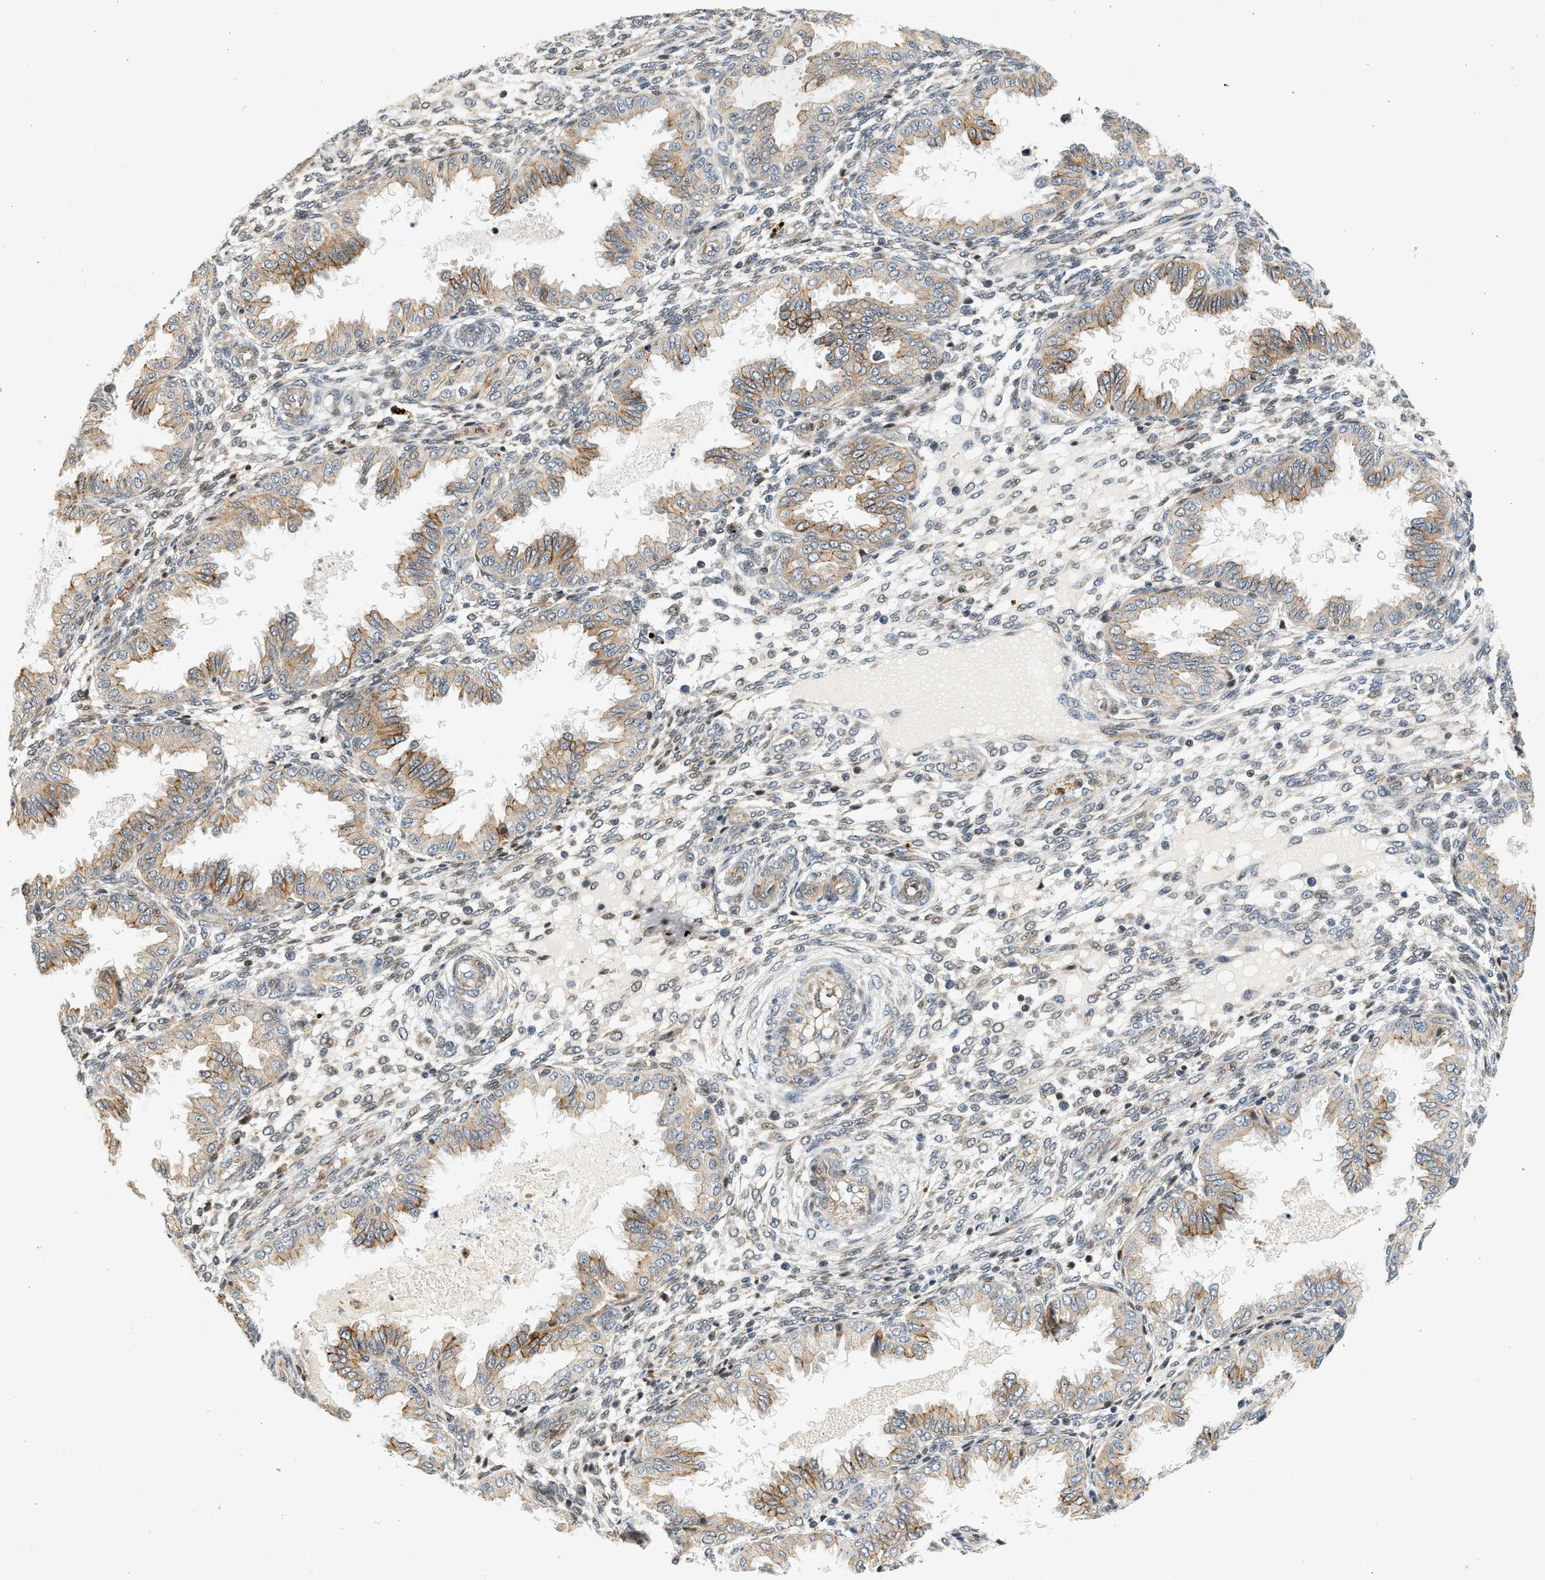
{"staining": {"intensity": "weak", "quantity": "25%-75%", "location": "cytoplasmic/membranous"}, "tissue": "endometrium", "cell_type": "Cells in endometrial stroma", "image_type": "normal", "snomed": [{"axis": "morphology", "description": "Normal tissue, NOS"}, {"axis": "topography", "description": "Endometrium"}], "caption": "High-power microscopy captured an IHC photomicrograph of unremarkable endometrium, revealing weak cytoplasmic/membranous positivity in approximately 25%-75% of cells in endometrial stroma. The protein of interest is stained brown, and the nuclei are stained in blue (DAB (3,3'-diaminobenzidine) IHC with brightfield microscopy, high magnification).", "gene": "NRSN2", "patient": {"sex": "female", "age": 33}}